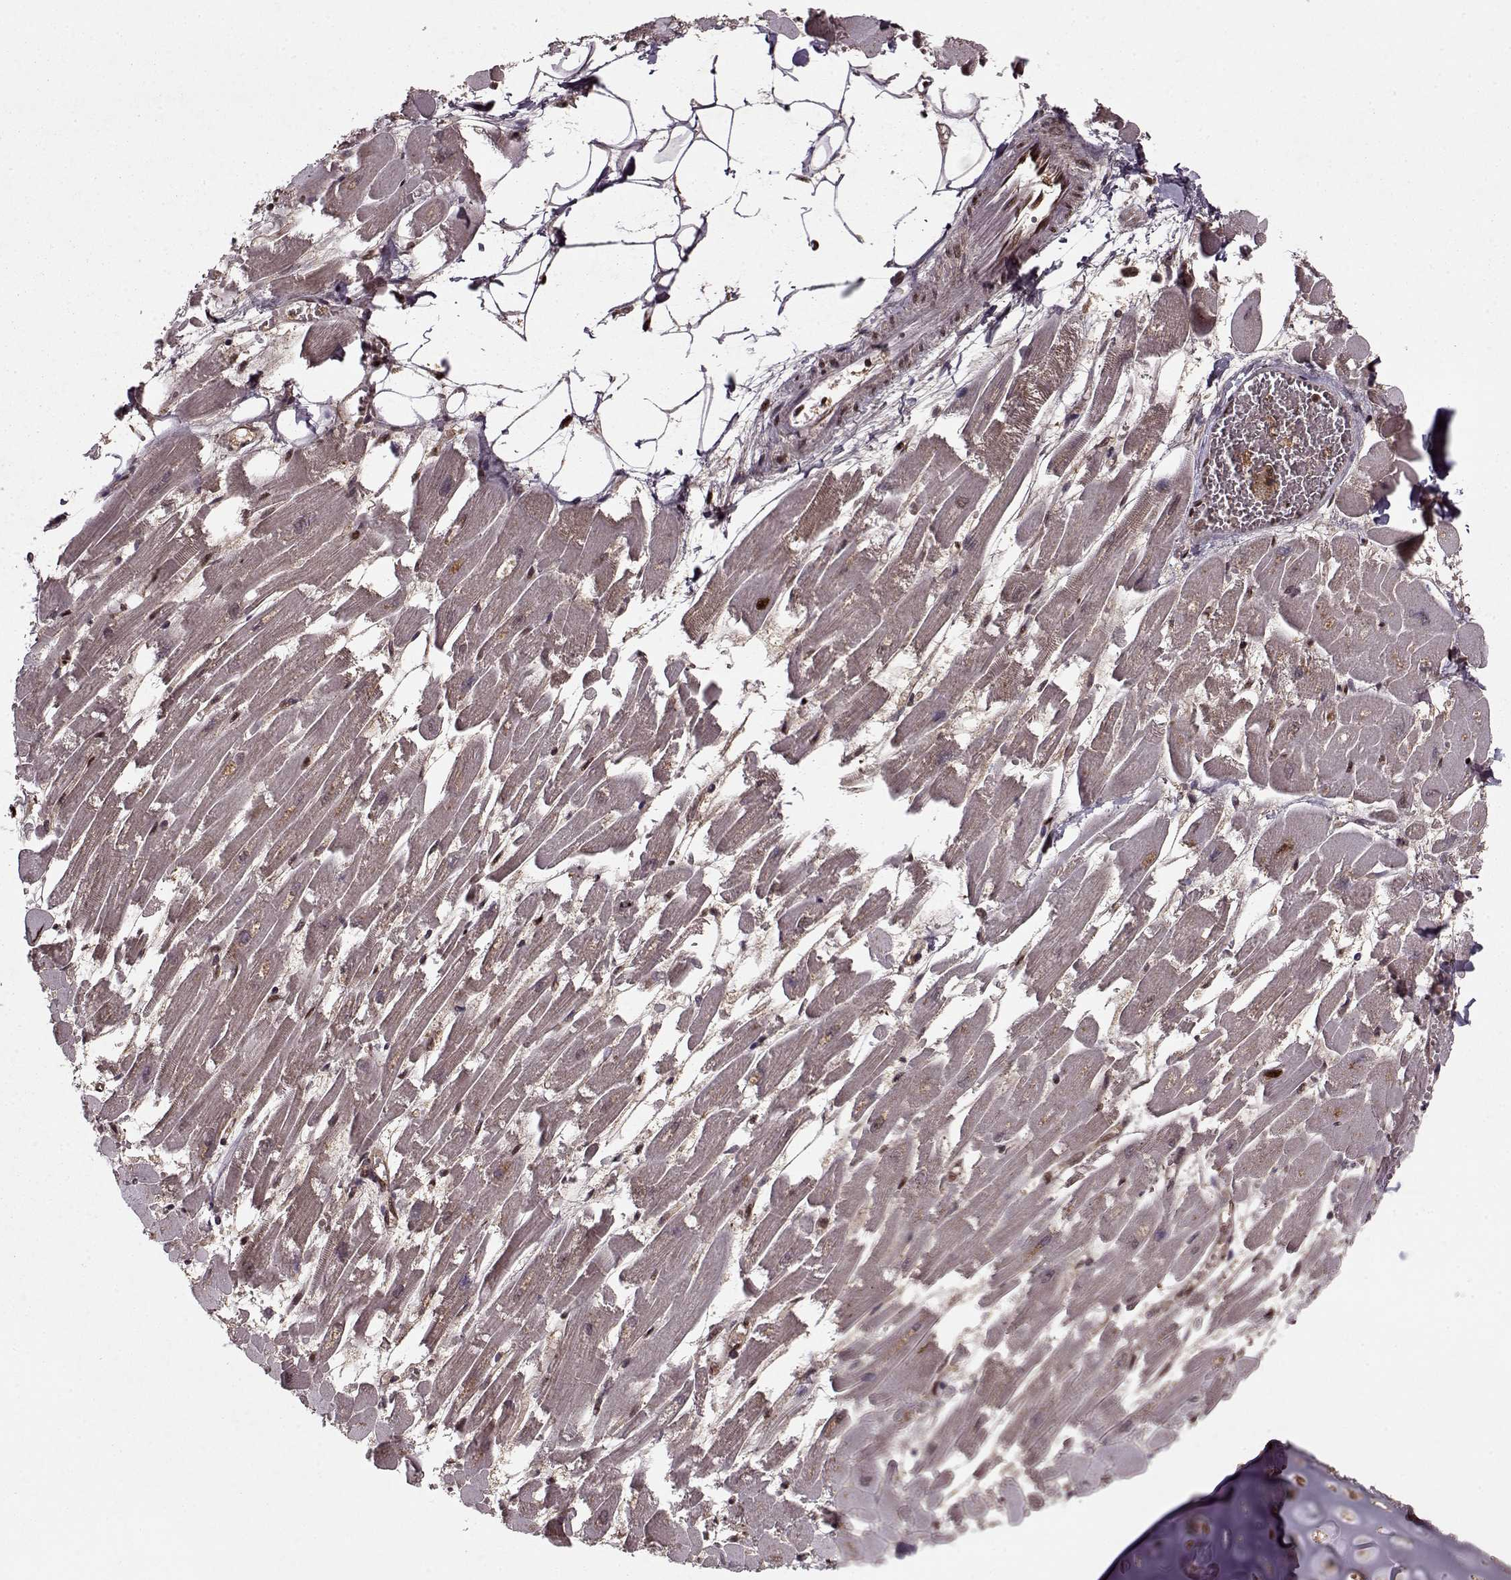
{"staining": {"intensity": "moderate", "quantity": "25%-75%", "location": "nuclear"}, "tissue": "heart muscle", "cell_type": "Cardiomyocytes", "image_type": "normal", "snomed": [{"axis": "morphology", "description": "Normal tissue, NOS"}, {"axis": "topography", "description": "Heart"}], "caption": "A photomicrograph of heart muscle stained for a protein reveals moderate nuclear brown staining in cardiomyocytes. (IHC, brightfield microscopy, high magnification).", "gene": "PSMA7", "patient": {"sex": "female", "age": 52}}